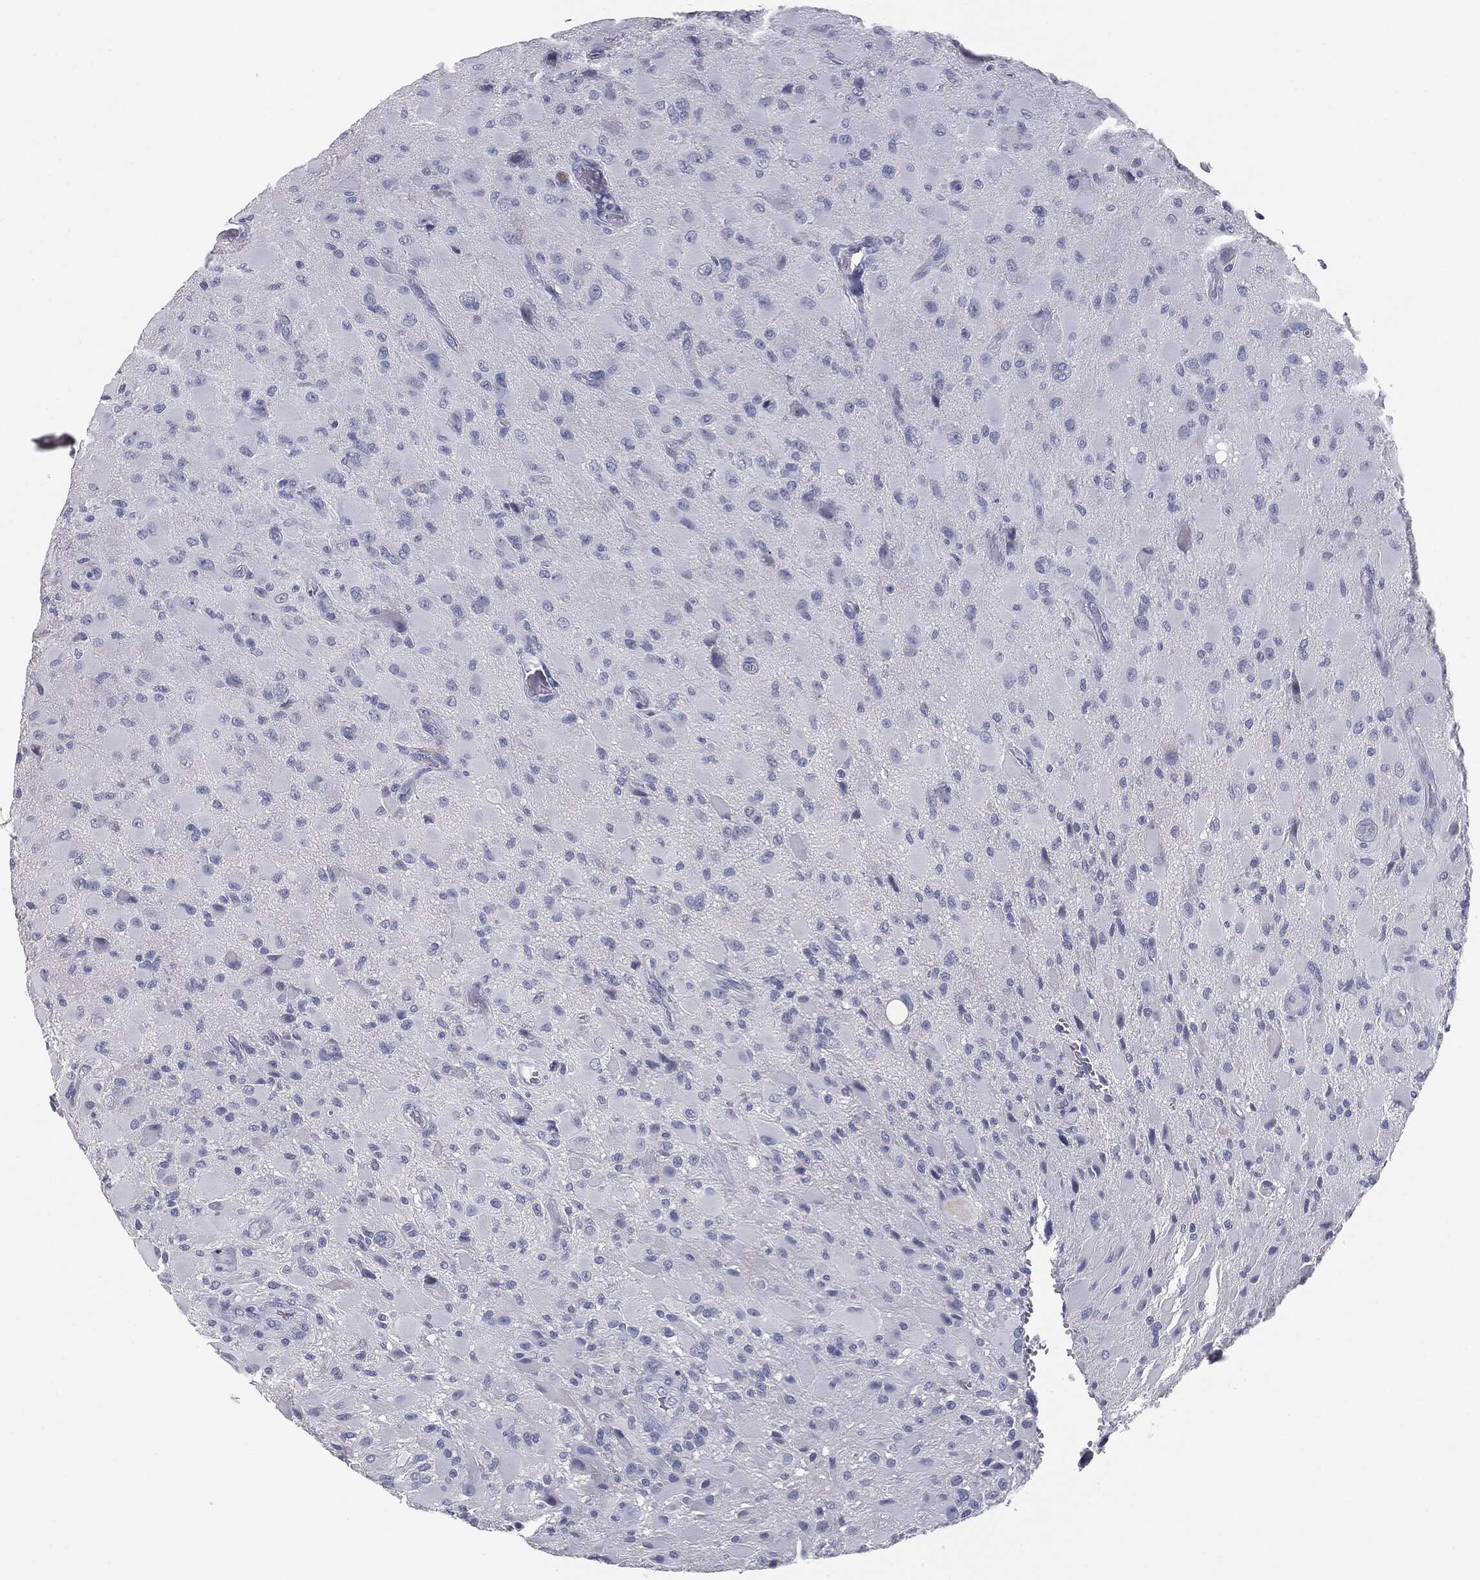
{"staining": {"intensity": "negative", "quantity": "none", "location": "none"}, "tissue": "glioma", "cell_type": "Tumor cells", "image_type": "cancer", "snomed": [{"axis": "morphology", "description": "Glioma, malignant, High grade"}, {"axis": "topography", "description": "Cerebral cortex"}], "caption": "The immunohistochemistry photomicrograph has no significant positivity in tumor cells of high-grade glioma (malignant) tissue.", "gene": "MUC1", "patient": {"sex": "male", "age": 35}}